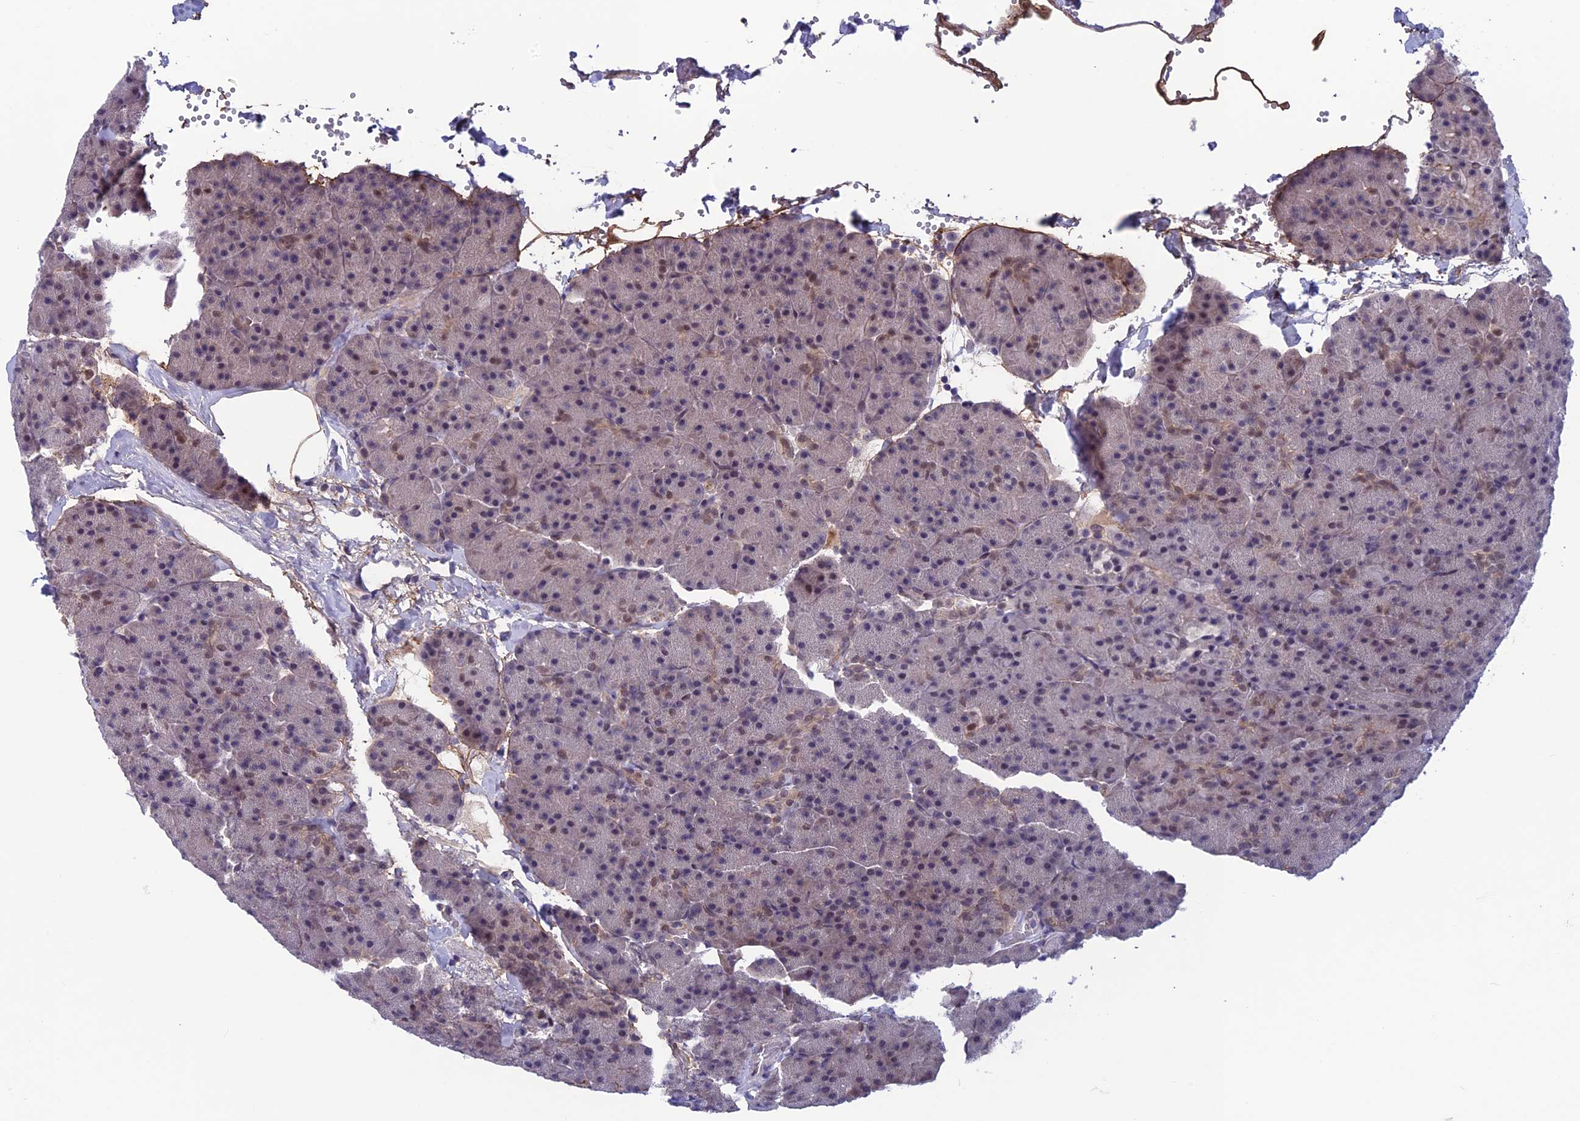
{"staining": {"intensity": "moderate", "quantity": "<25%", "location": "nuclear"}, "tissue": "pancreas", "cell_type": "Exocrine glandular cells", "image_type": "normal", "snomed": [{"axis": "morphology", "description": "Normal tissue, NOS"}, {"axis": "morphology", "description": "Carcinoid, malignant, NOS"}, {"axis": "topography", "description": "Pancreas"}], "caption": "Immunohistochemical staining of normal pancreas demonstrates <25% levels of moderate nuclear protein positivity in about <25% of exocrine glandular cells. (DAB IHC, brown staining for protein, blue staining for nuclei).", "gene": "FKBPL", "patient": {"sex": "female", "age": 35}}